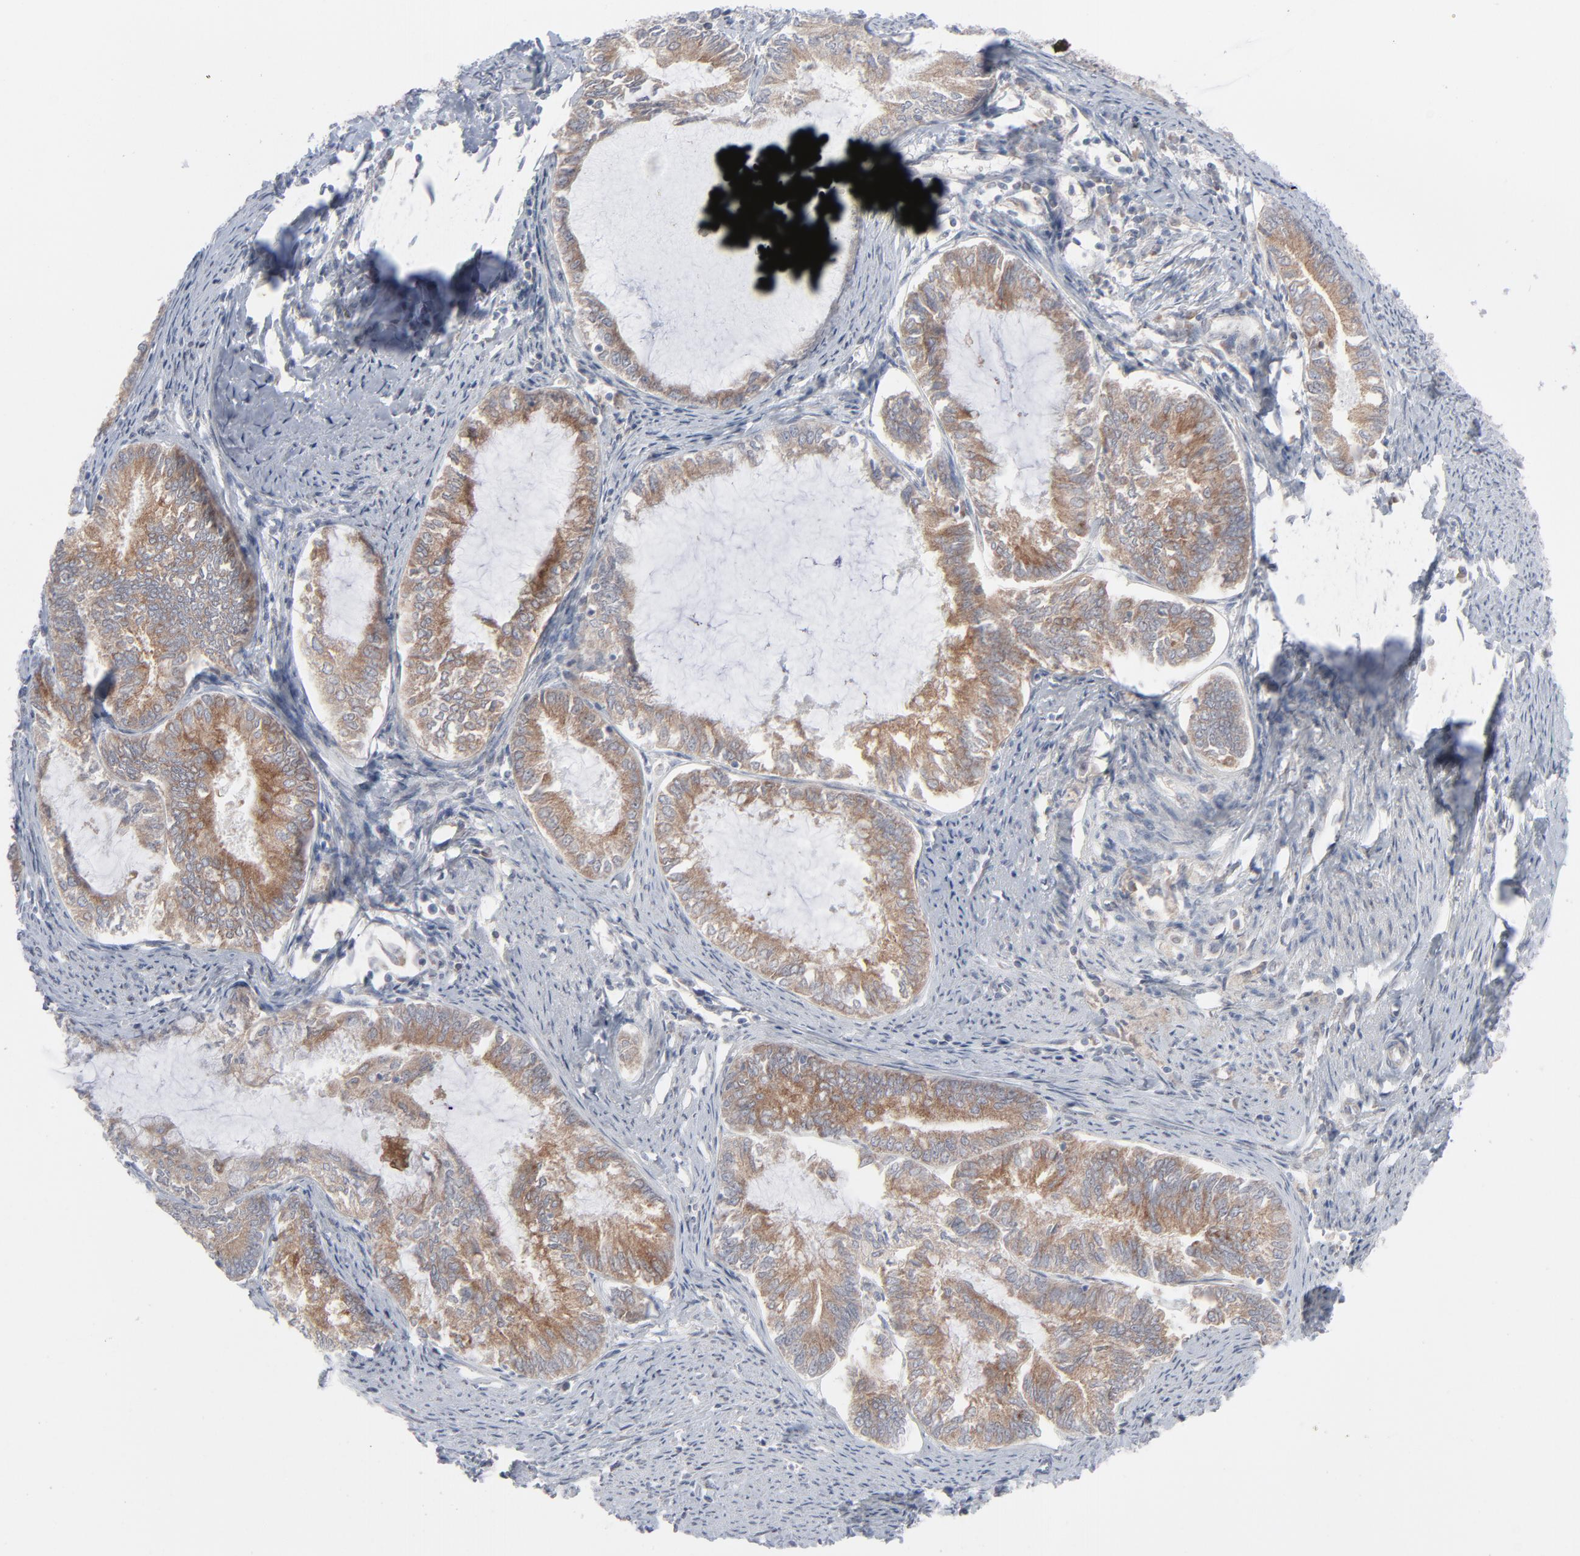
{"staining": {"intensity": "moderate", "quantity": ">75%", "location": "cytoplasmic/membranous"}, "tissue": "endometrial cancer", "cell_type": "Tumor cells", "image_type": "cancer", "snomed": [{"axis": "morphology", "description": "Adenocarcinoma, NOS"}, {"axis": "topography", "description": "Endometrium"}], "caption": "Immunohistochemistry of human adenocarcinoma (endometrial) reveals medium levels of moderate cytoplasmic/membranous positivity in approximately >75% of tumor cells.", "gene": "KDSR", "patient": {"sex": "female", "age": 86}}